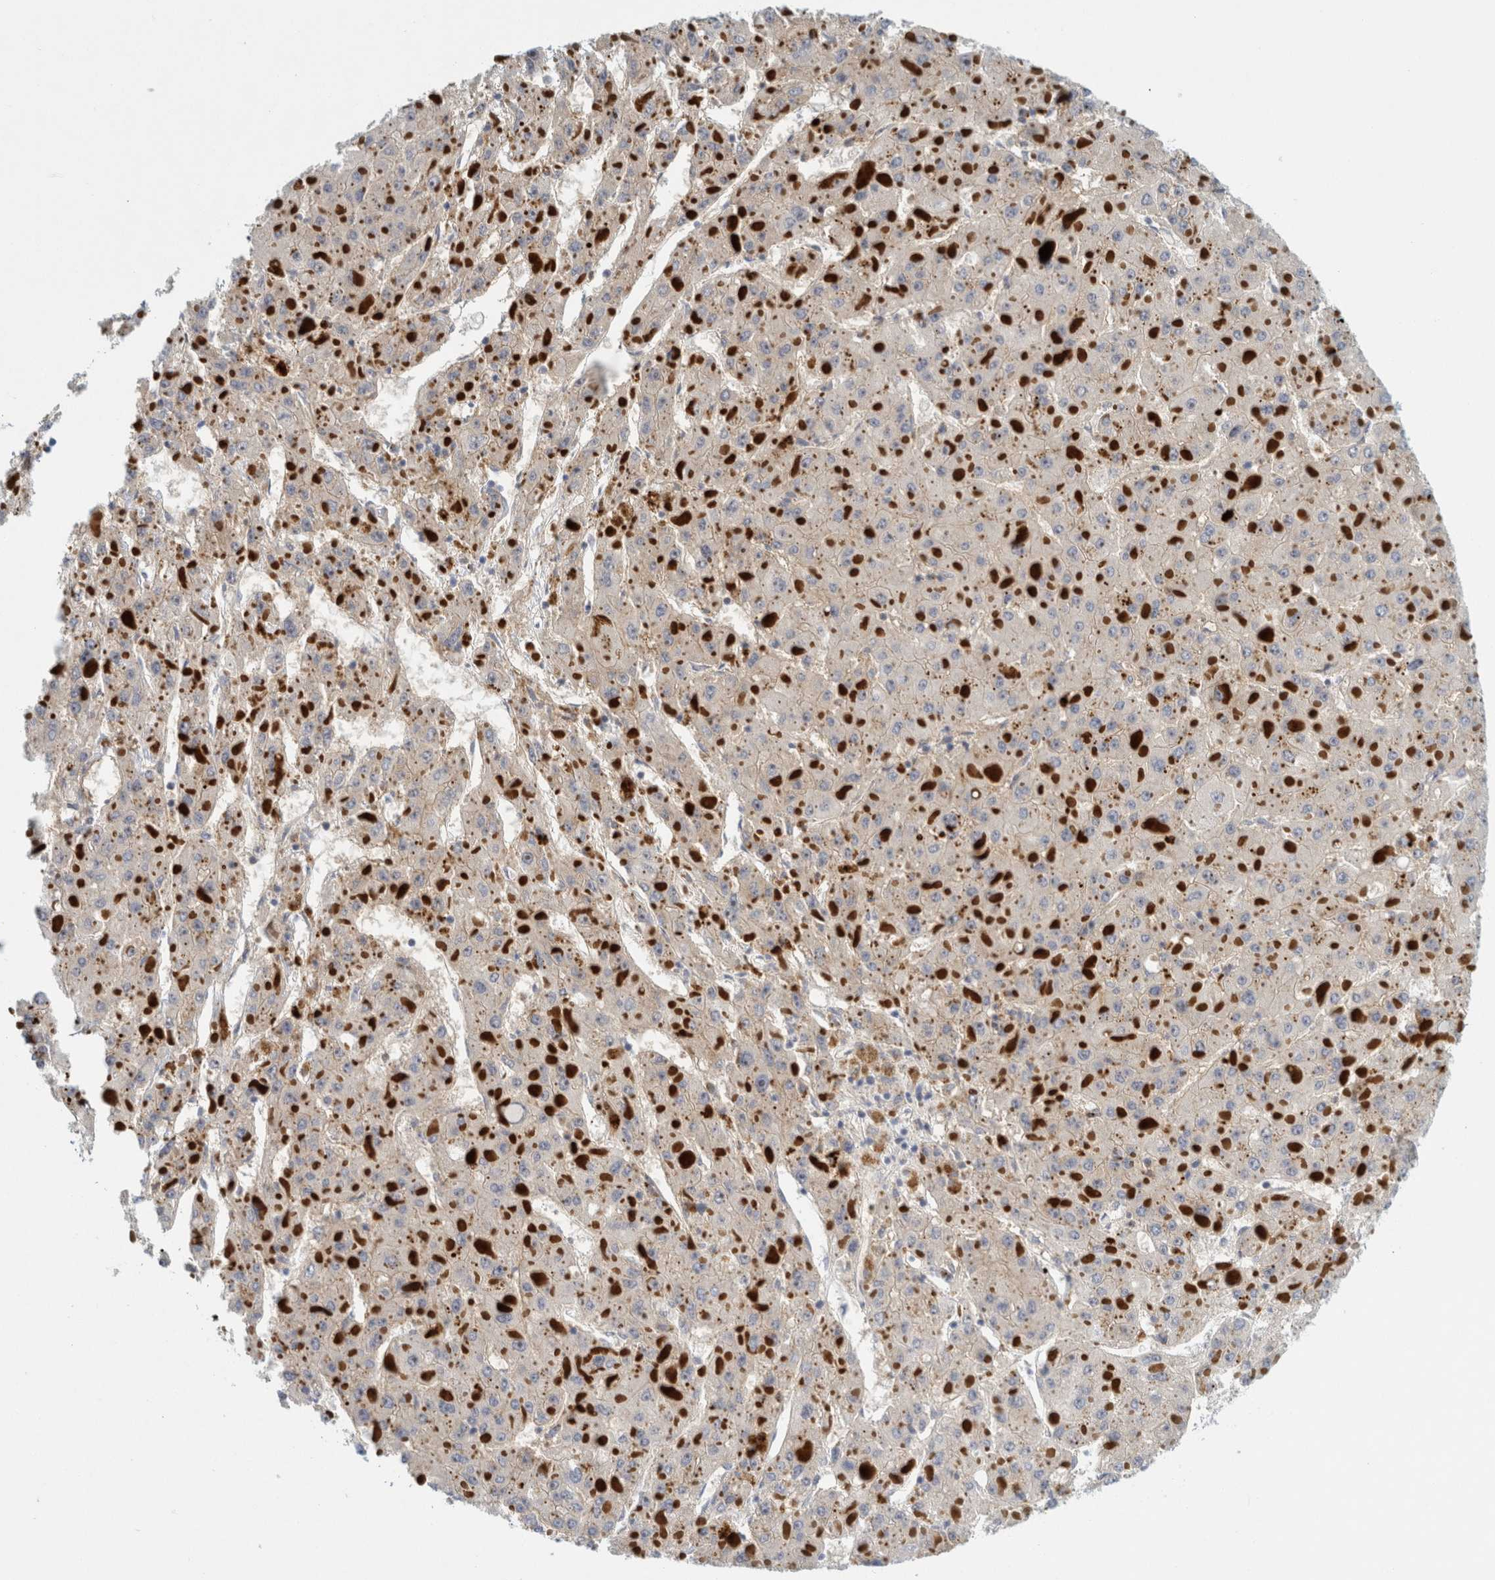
{"staining": {"intensity": "negative", "quantity": "none", "location": "none"}, "tissue": "liver cancer", "cell_type": "Tumor cells", "image_type": "cancer", "snomed": [{"axis": "morphology", "description": "Carcinoma, Hepatocellular, NOS"}, {"axis": "topography", "description": "Liver"}], "caption": "Tumor cells show no significant staining in liver hepatocellular carcinoma. The staining was performed using DAB to visualize the protein expression in brown, while the nuclei were stained in blue with hematoxylin (Magnification: 20x).", "gene": "ZNF324B", "patient": {"sex": "female", "age": 73}}